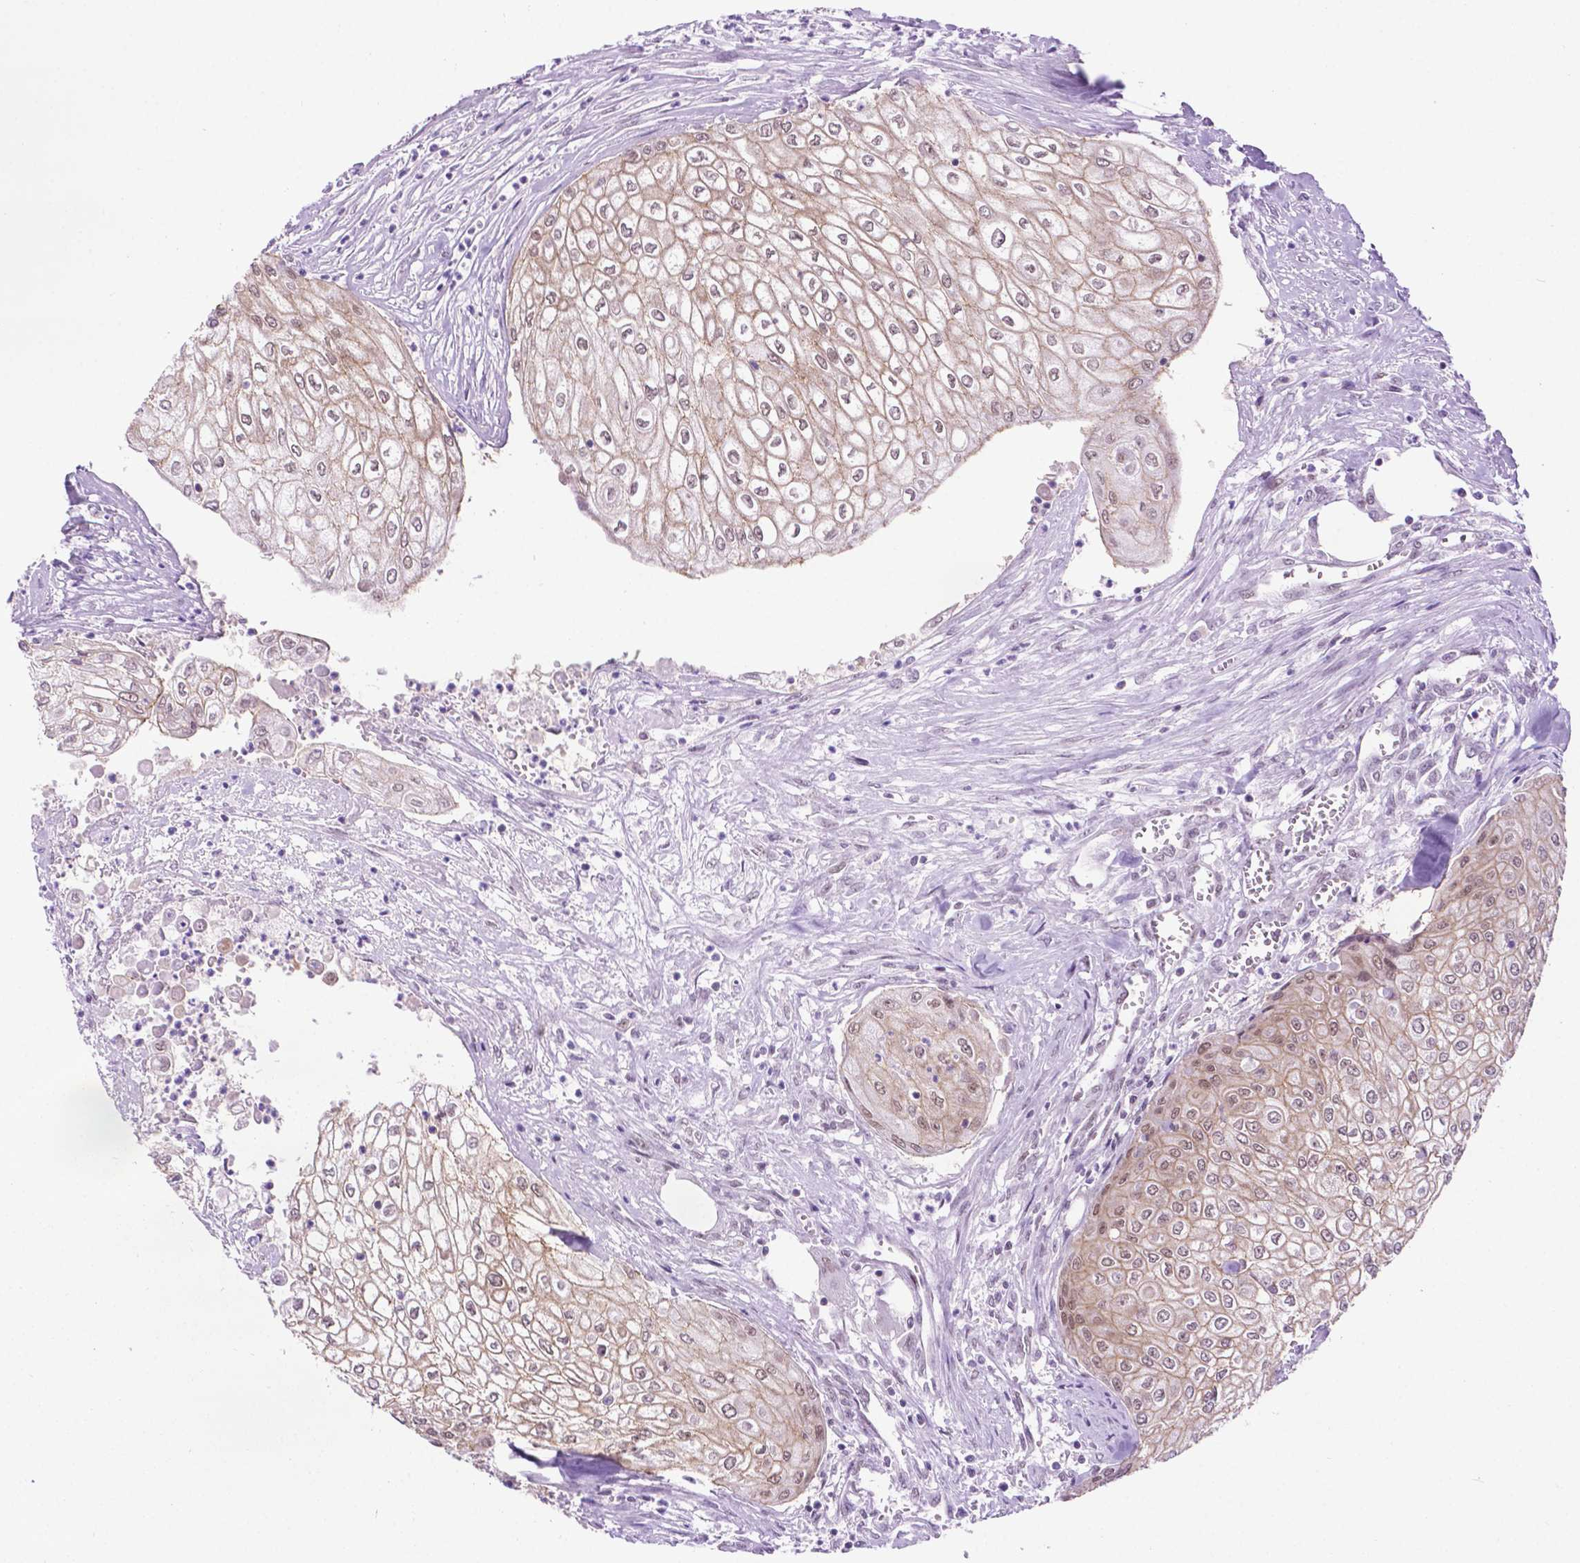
{"staining": {"intensity": "weak", "quantity": ">75%", "location": "cytoplasmic/membranous,nuclear"}, "tissue": "urothelial cancer", "cell_type": "Tumor cells", "image_type": "cancer", "snomed": [{"axis": "morphology", "description": "Urothelial carcinoma, High grade"}, {"axis": "topography", "description": "Urinary bladder"}], "caption": "Immunohistochemistry (IHC) histopathology image of neoplastic tissue: human high-grade urothelial carcinoma stained using immunohistochemistry exhibits low levels of weak protein expression localized specifically in the cytoplasmic/membranous and nuclear of tumor cells, appearing as a cytoplasmic/membranous and nuclear brown color.", "gene": "TACSTD2", "patient": {"sex": "male", "age": 62}}